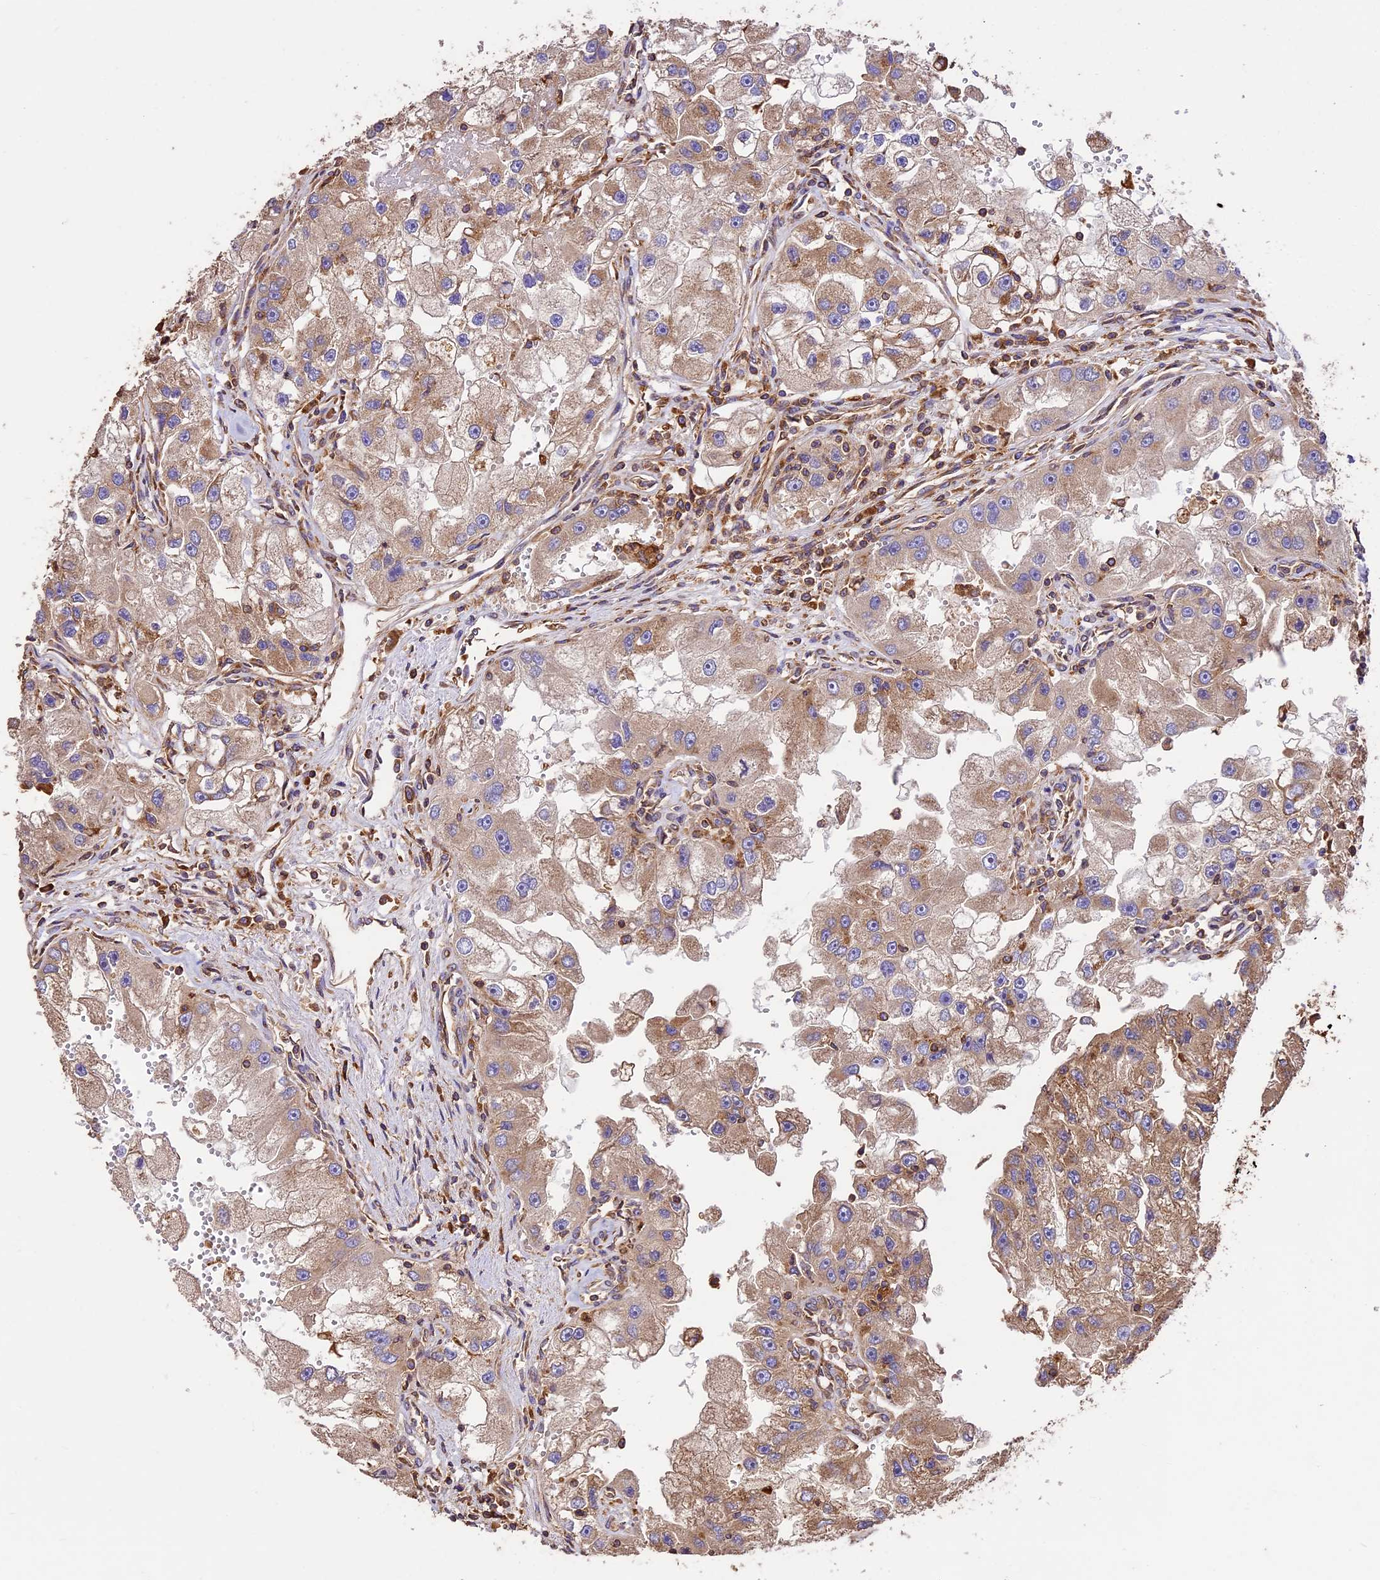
{"staining": {"intensity": "moderate", "quantity": "25%-75%", "location": "cytoplasmic/membranous"}, "tissue": "renal cancer", "cell_type": "Tumor cells", "image_type": "cancer", "snomed": [{"axis": "morphology", "description": "Adenocarcinoma, NOS"}, {"axis": "topography", "description": "Kidney"}], "caption": "Renal cancer stained with a brown dye exhibits moderate cytoplasmic/membranous positive positivity in approximately 25%-75% of tumor cells.", "gene": "KARS1", "patient": {"sex": "male", "age": 63}}